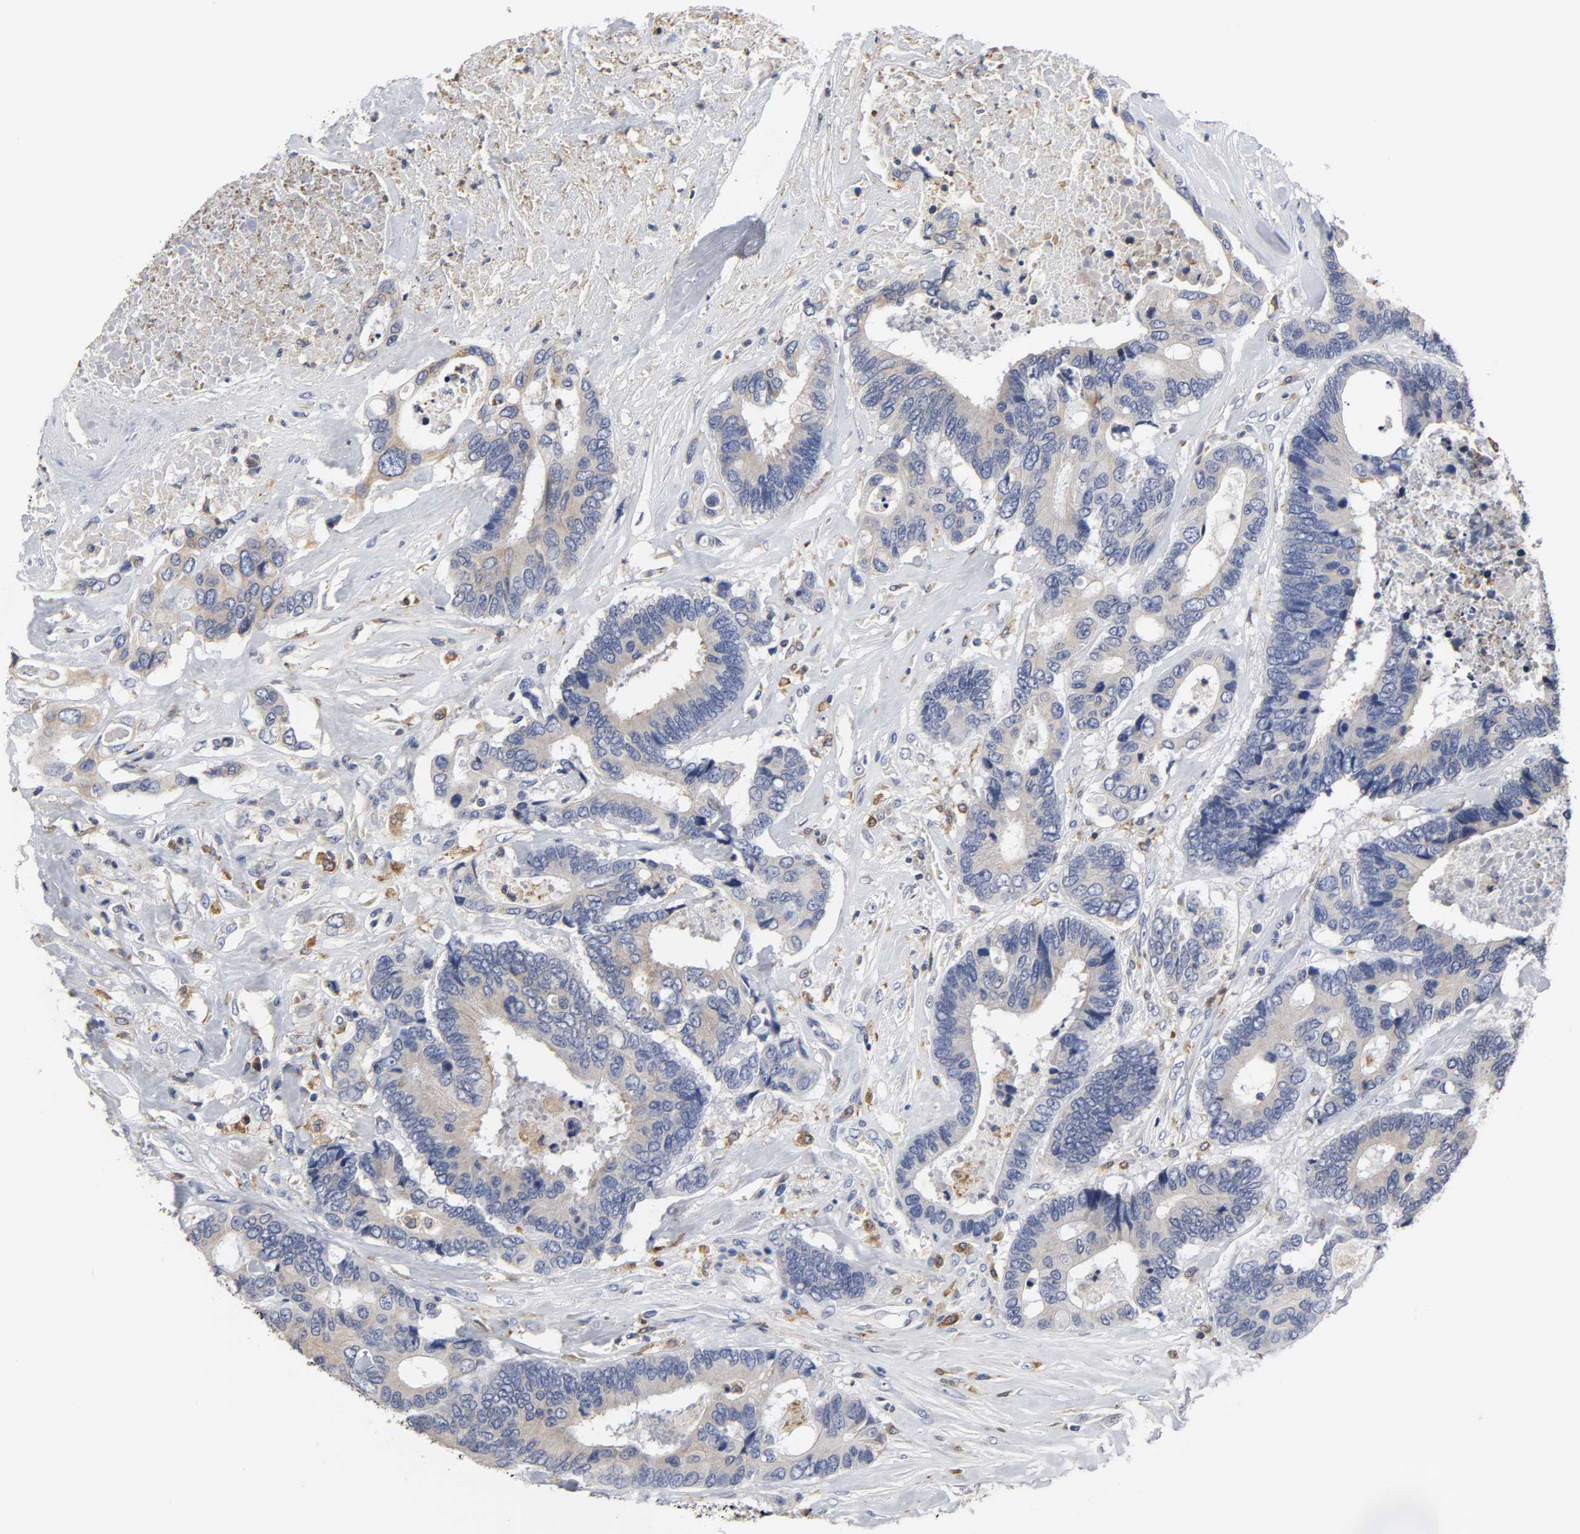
{"staining": {"intensity": "weak", "quantity": "25%-75%", "location": "cytoplasmic/membranous"}, "tissue": "colorectal cancer", "cell_type": "Tumor cells", "image_type": "cancer", "snomed": [{"axis": "morphology", "description": "Adenocarcinoma, NOS"}, {"axis": "topography", "description": "Rectum"}], "caption": "A brown stain shows weak cytoplasmic/membranous staining of a protein in adenocarcinoma (colorectal) tumor cells. The staining was performed using DAB, with brown indicating positive protein expression. Nuclei are stained blue with hematoxylin.", "gene": "HCK", "patient": {"sex": "male", "age": 55}}